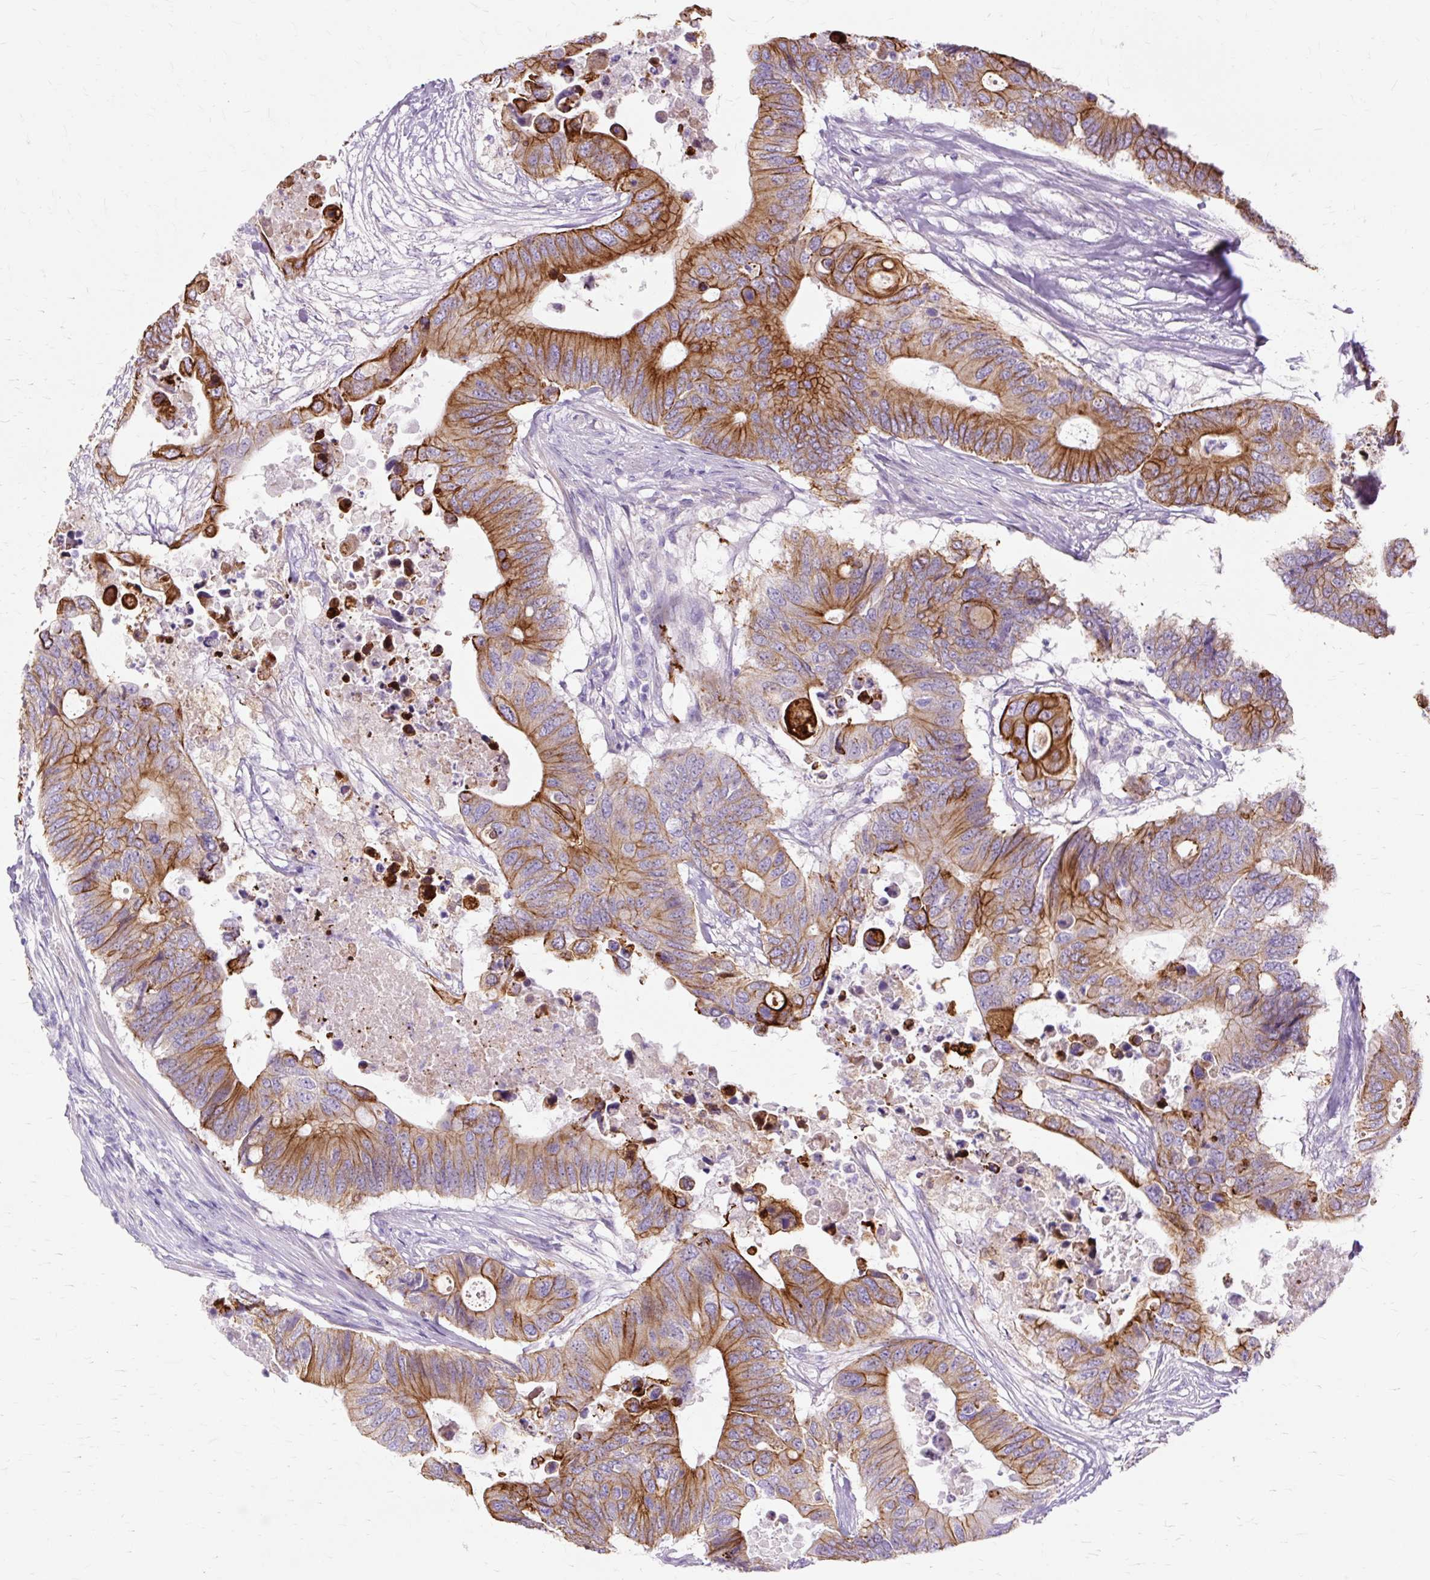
{"staining": {"intensity": "strong", "quantity": "25%-75%", "location": "cytoplasmic/membranous"}, "tissue": "colorectal cancer", "cell_type": "Tumor cells", "image_type": "cancer", "snomed": [{"axis": "morphology", "description": "Adenocarcinoma, NOS"}, {"axis": "topography", "description": "Colon"}], "caption": "Protein analysis of colorectal adenocarcinoma tissue reveals strong cytoplasmic/membranous staining in about 25%-75% of tumor cells.", "gene": "DCTN4", "patient": {"sex": "male", "age": 71}}